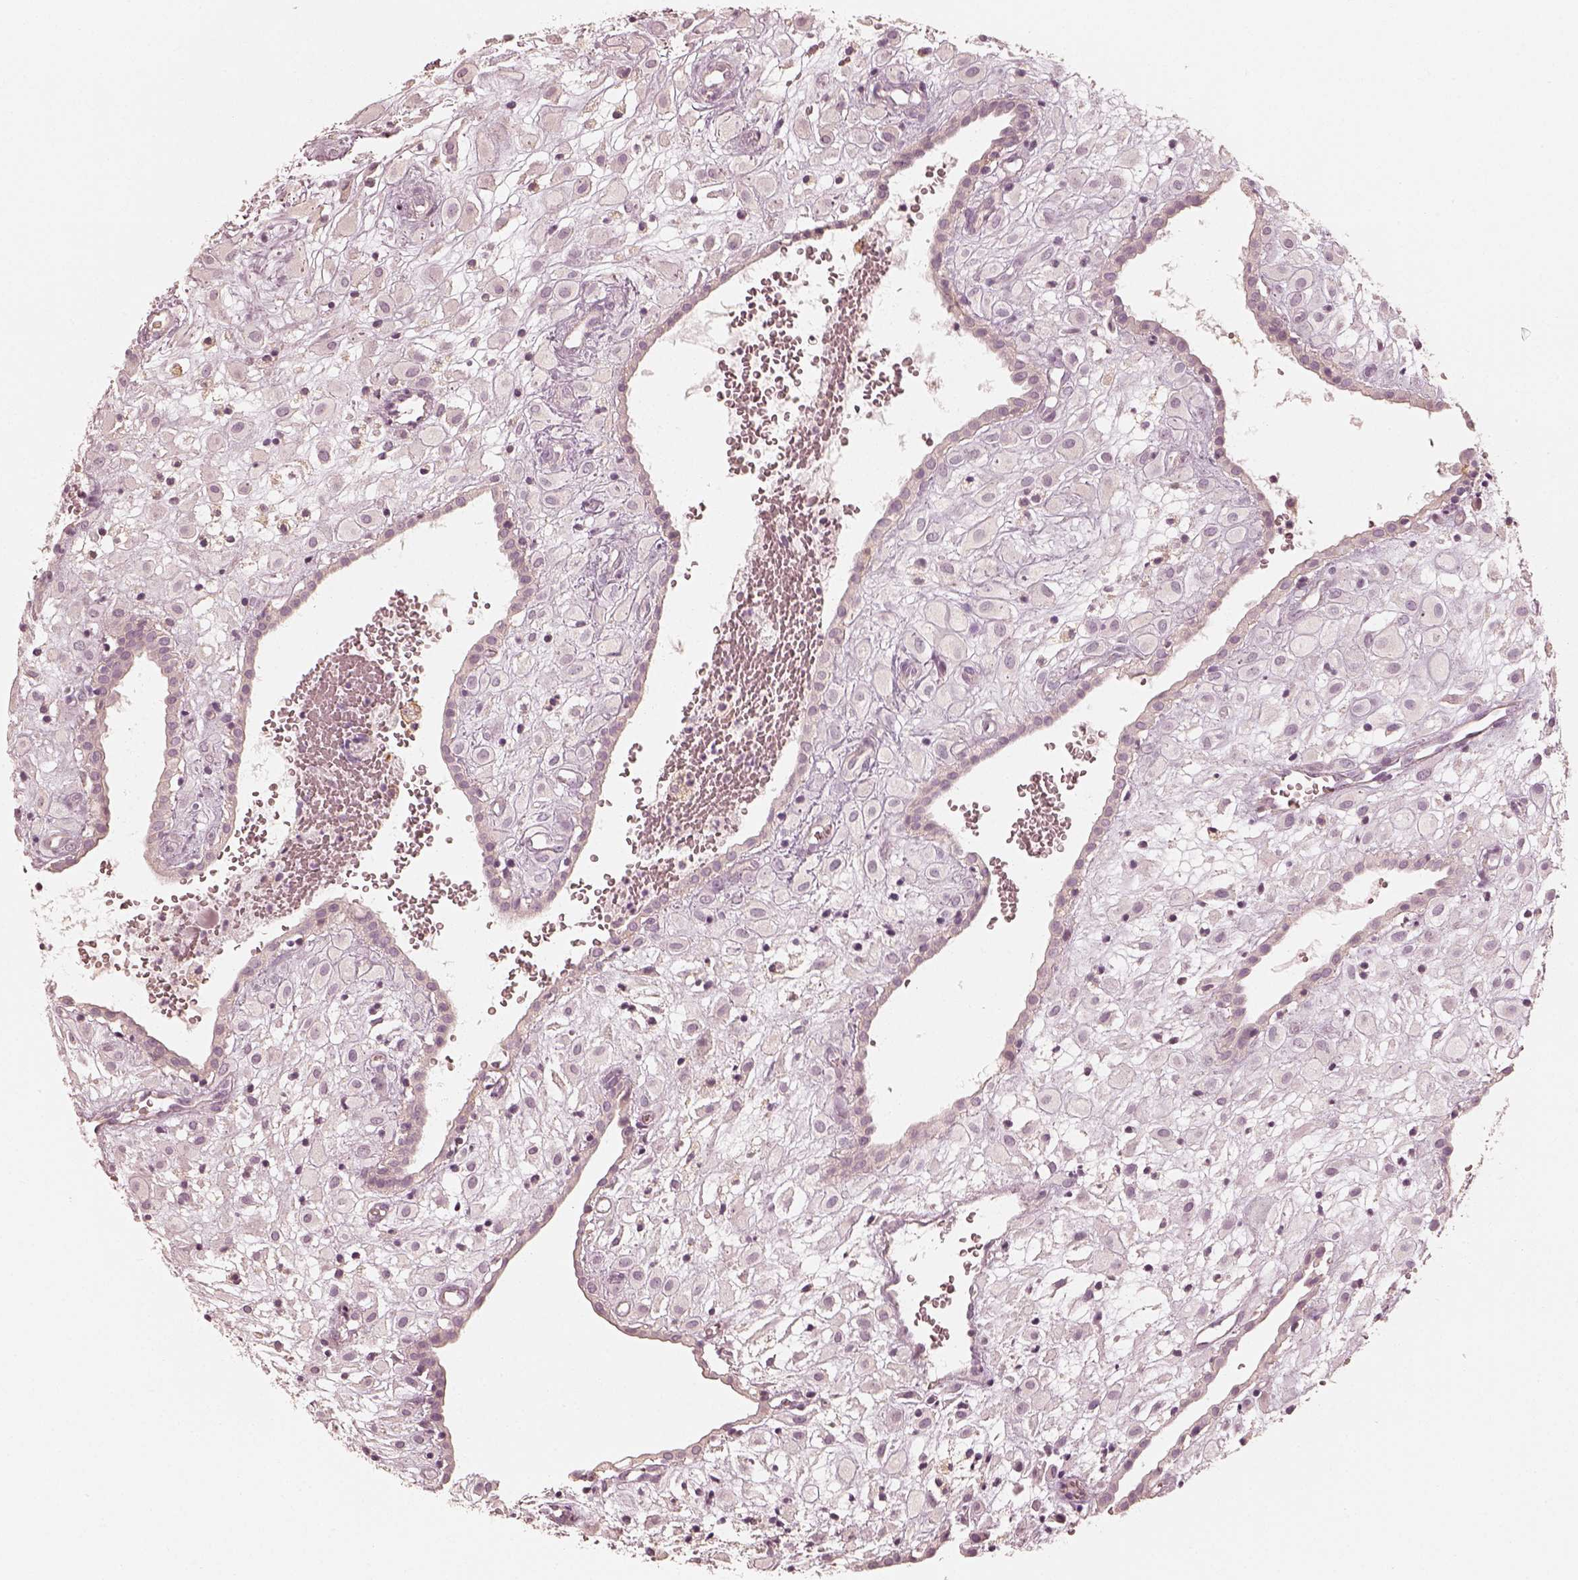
{"staining": {"intensity": "negative", "quantity": "none", "location": "none"}, "tissue": "placenta", "cell_type": "Decidual cells", "image_type": "normal", "snomed": [{"axis": "morphology", "description": "Normal tissue, NOS"}, {"axis": "topography", "description": "Placenta"}], "caption": "Placenta stained for a protein using IHC displays no expression decidual cells.", "gene": "FMNL2", "patient": {"sex": "female", "age": 24}}